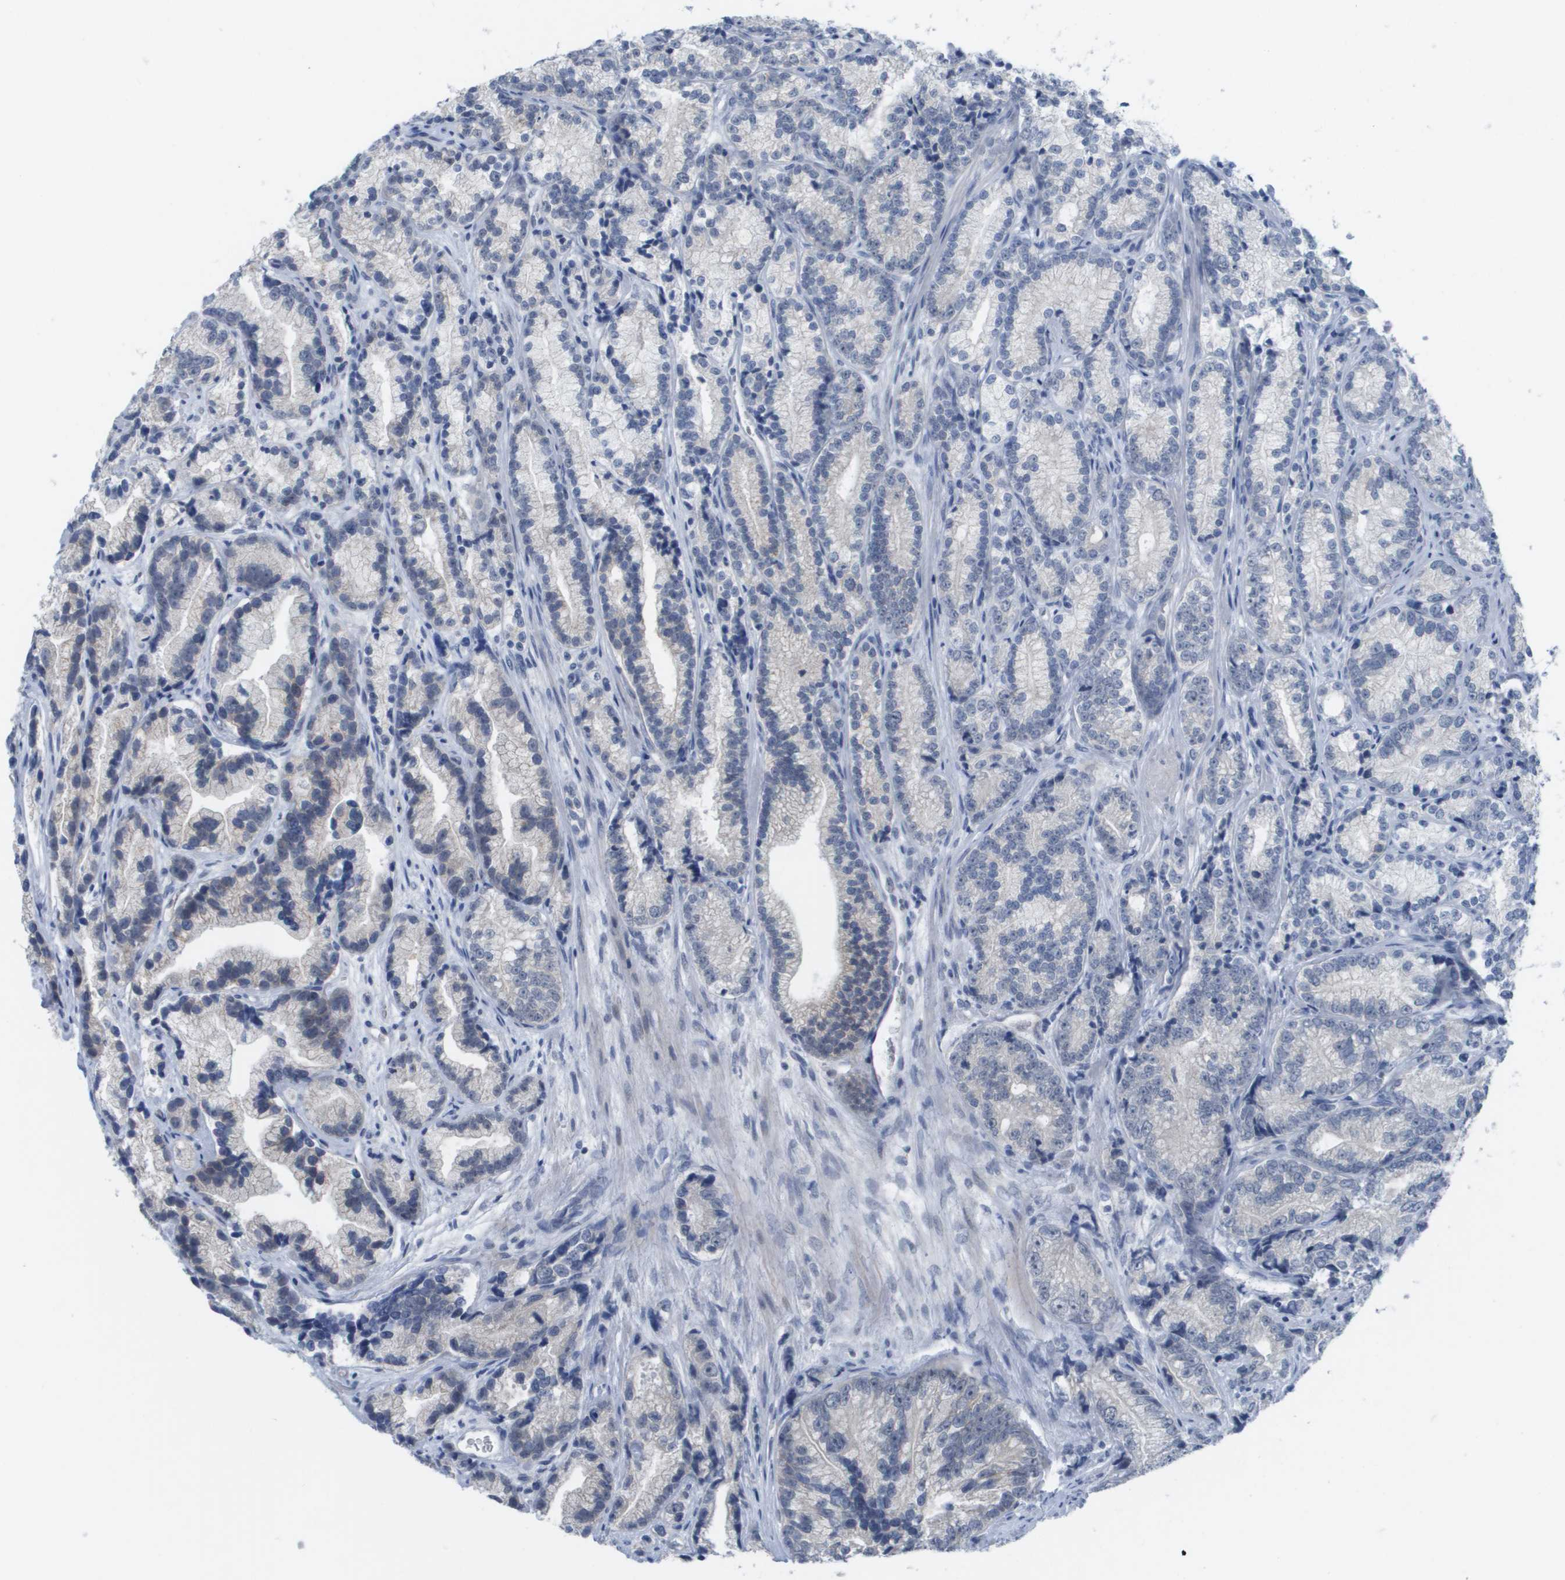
{"staining": {"intensity": "weak", "quantity": "<25%", "location": "cytoplasmic/membranous"}, "tissue": "prostate cancer", "cell_type": "Tumor cells", "image_type": "cancer", "snomed": [{"axis": "morphology", "description": "Adenocarcinoma, Low grade"}, {"axis": "topography", "description": "Prostate"}], "caption": "Tumor cells show no significant positivity in prostate cancer (low-grade adenocarcinoma).", "gene": "PDE4A", "patient": {"sex": "male", "age": 89}}